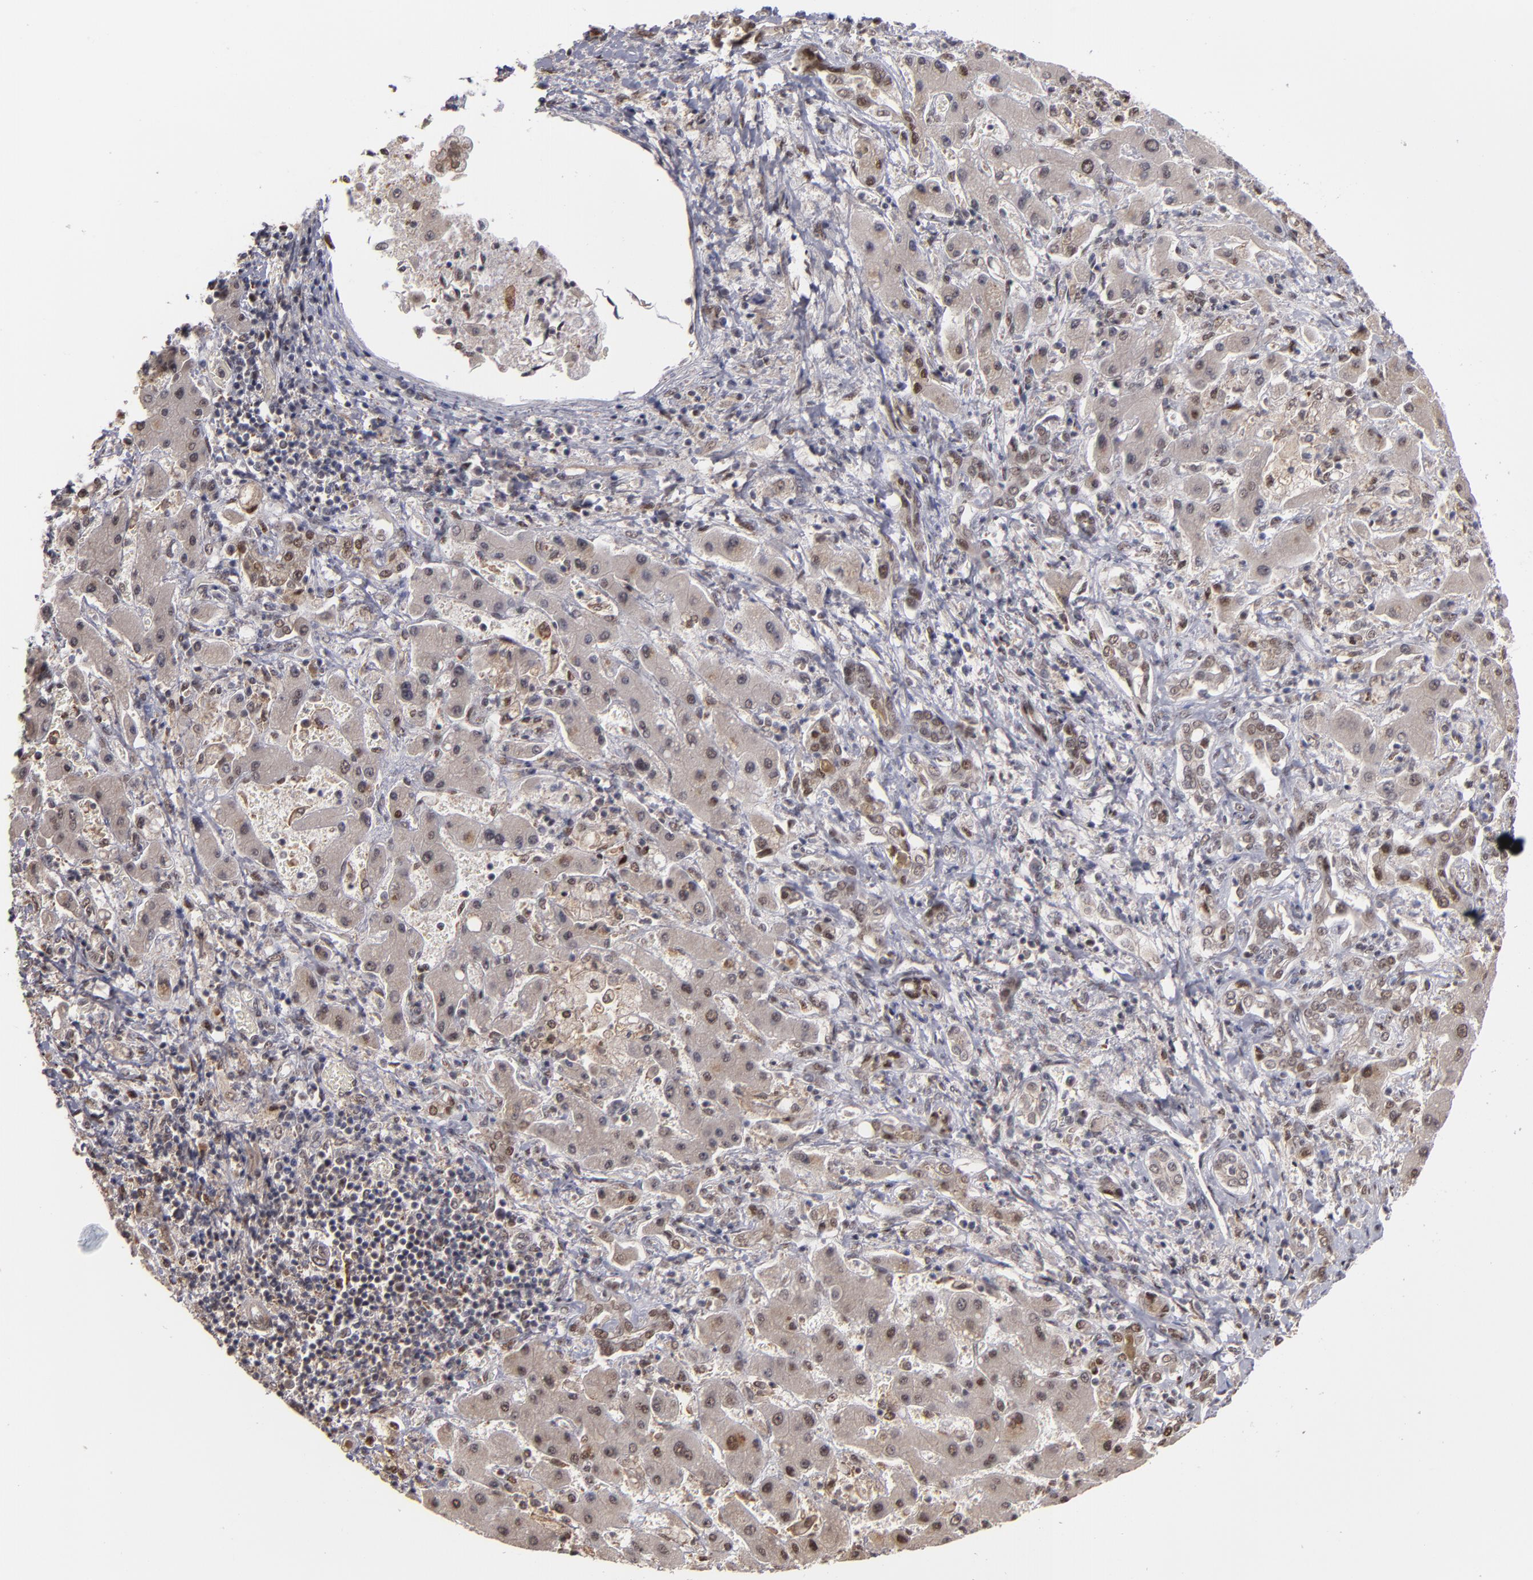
{"staining": {"intensity": "moderate", "quantity": "<25%", "location": "nuclear"}, "tissue": "liver cancer", "cell_type": "Tumor cells", "image_type": "cancer", "snomed": [{"axis": "morphology", "description": "Cholangiocarcinoma"}, {"axis": "topography", "description": "Liver"}], "caption": "Brown immunohistochemical staining in liver cancer (cholangiocarcinoma) shows moderate nuclear positivity in about <25% of tumor cells.", "gene": "ZNF234", "patient": {"sex": "male", "age": 50}}